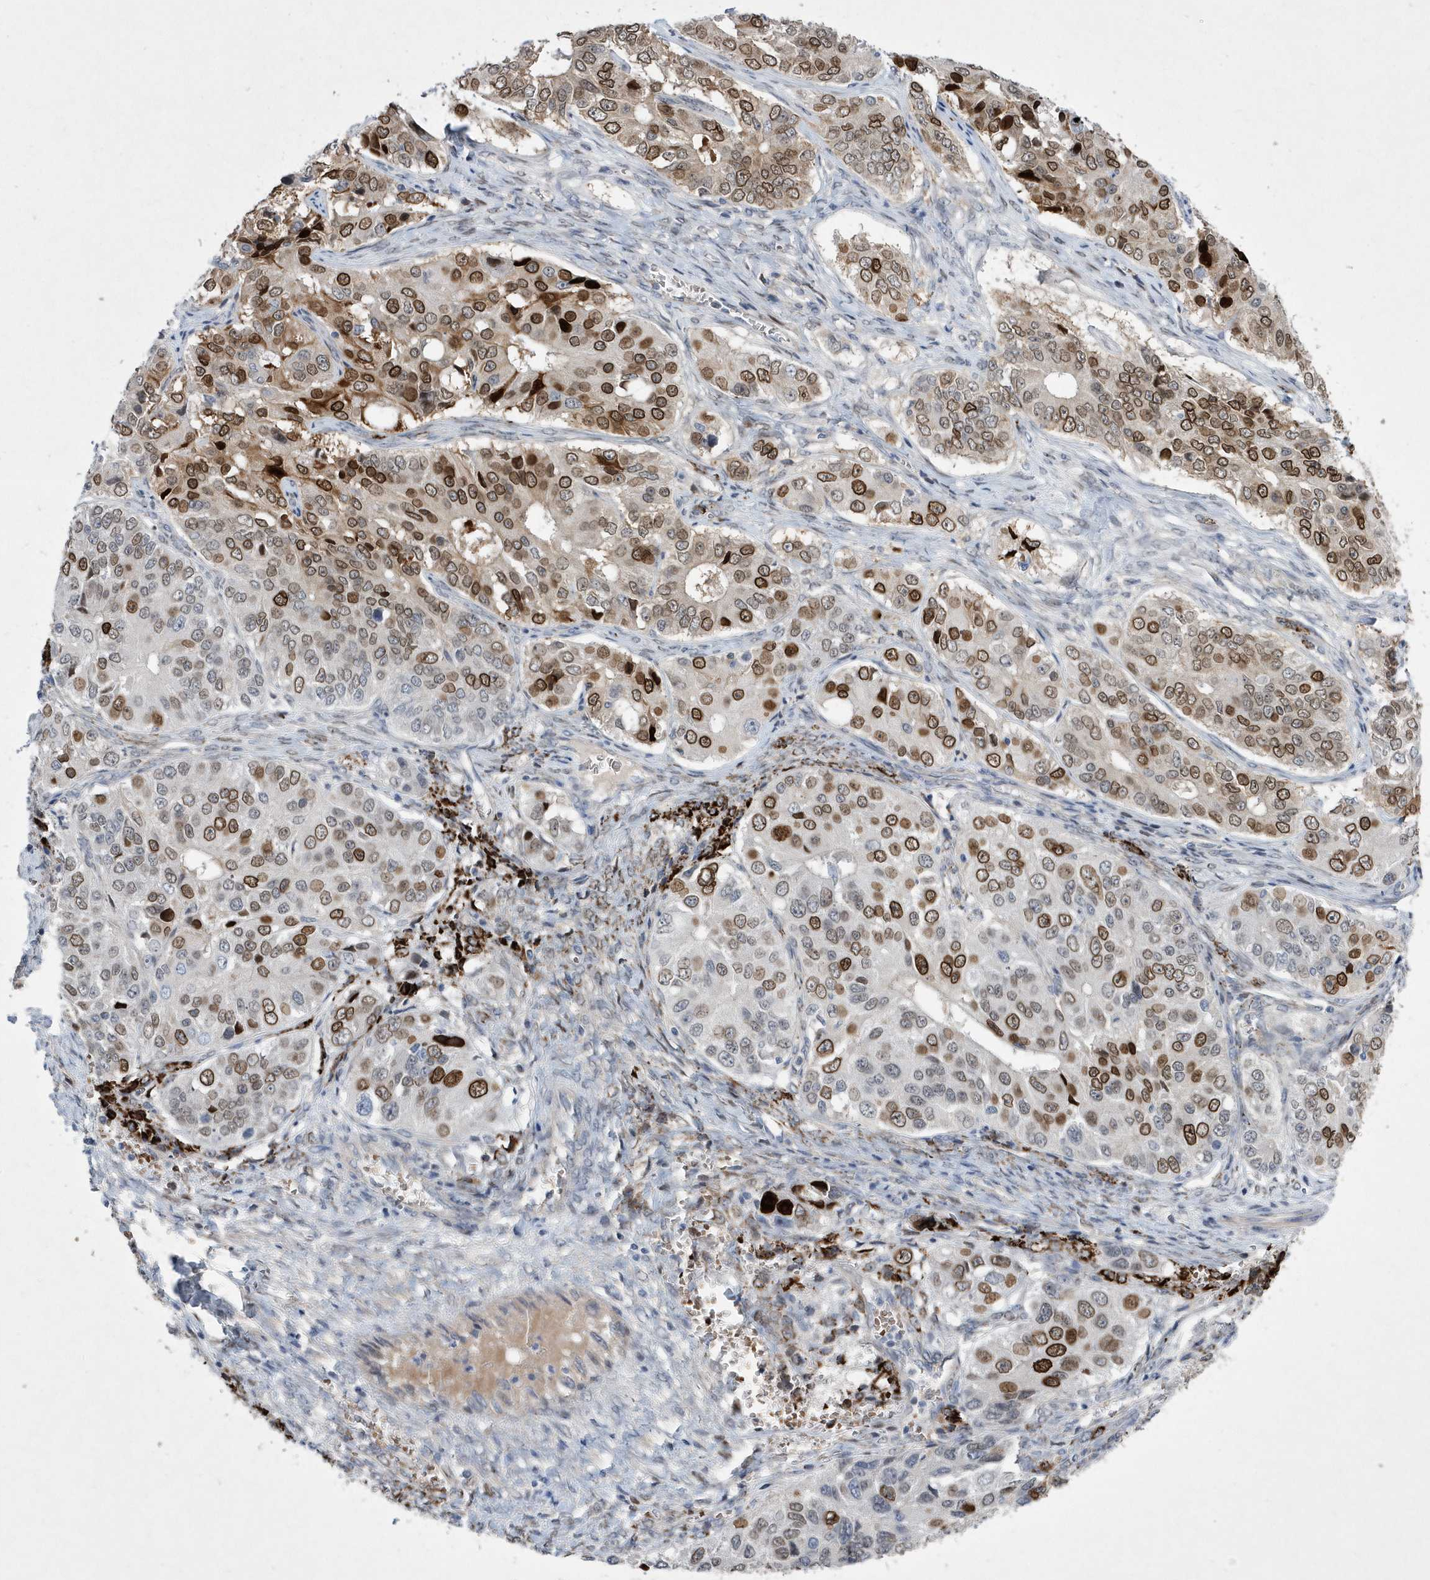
{"staining": {"intensity": "strong", "quantity": ">75%", "location": "cytoplasmic/membranous,nuclear"}, "tissue": "ovarian cancer", "cell_type": "Tumor cells", "image_type": "cancer", "snomed": [{"axis": "morphology", "description": "Carcinoma, endometroid"}, {"axis": "topography", "description": "Ovary"}], "caption": "A high-resolution histopathology image shows IHC staining of ovarian endometroid carcinoma, which exhibits strong cytoplasmic/membranous and nuclear expression in approximately >75% of tumor cells.", "gene": "ZNF875", "patient": {"sex": "female", "age": 51}}